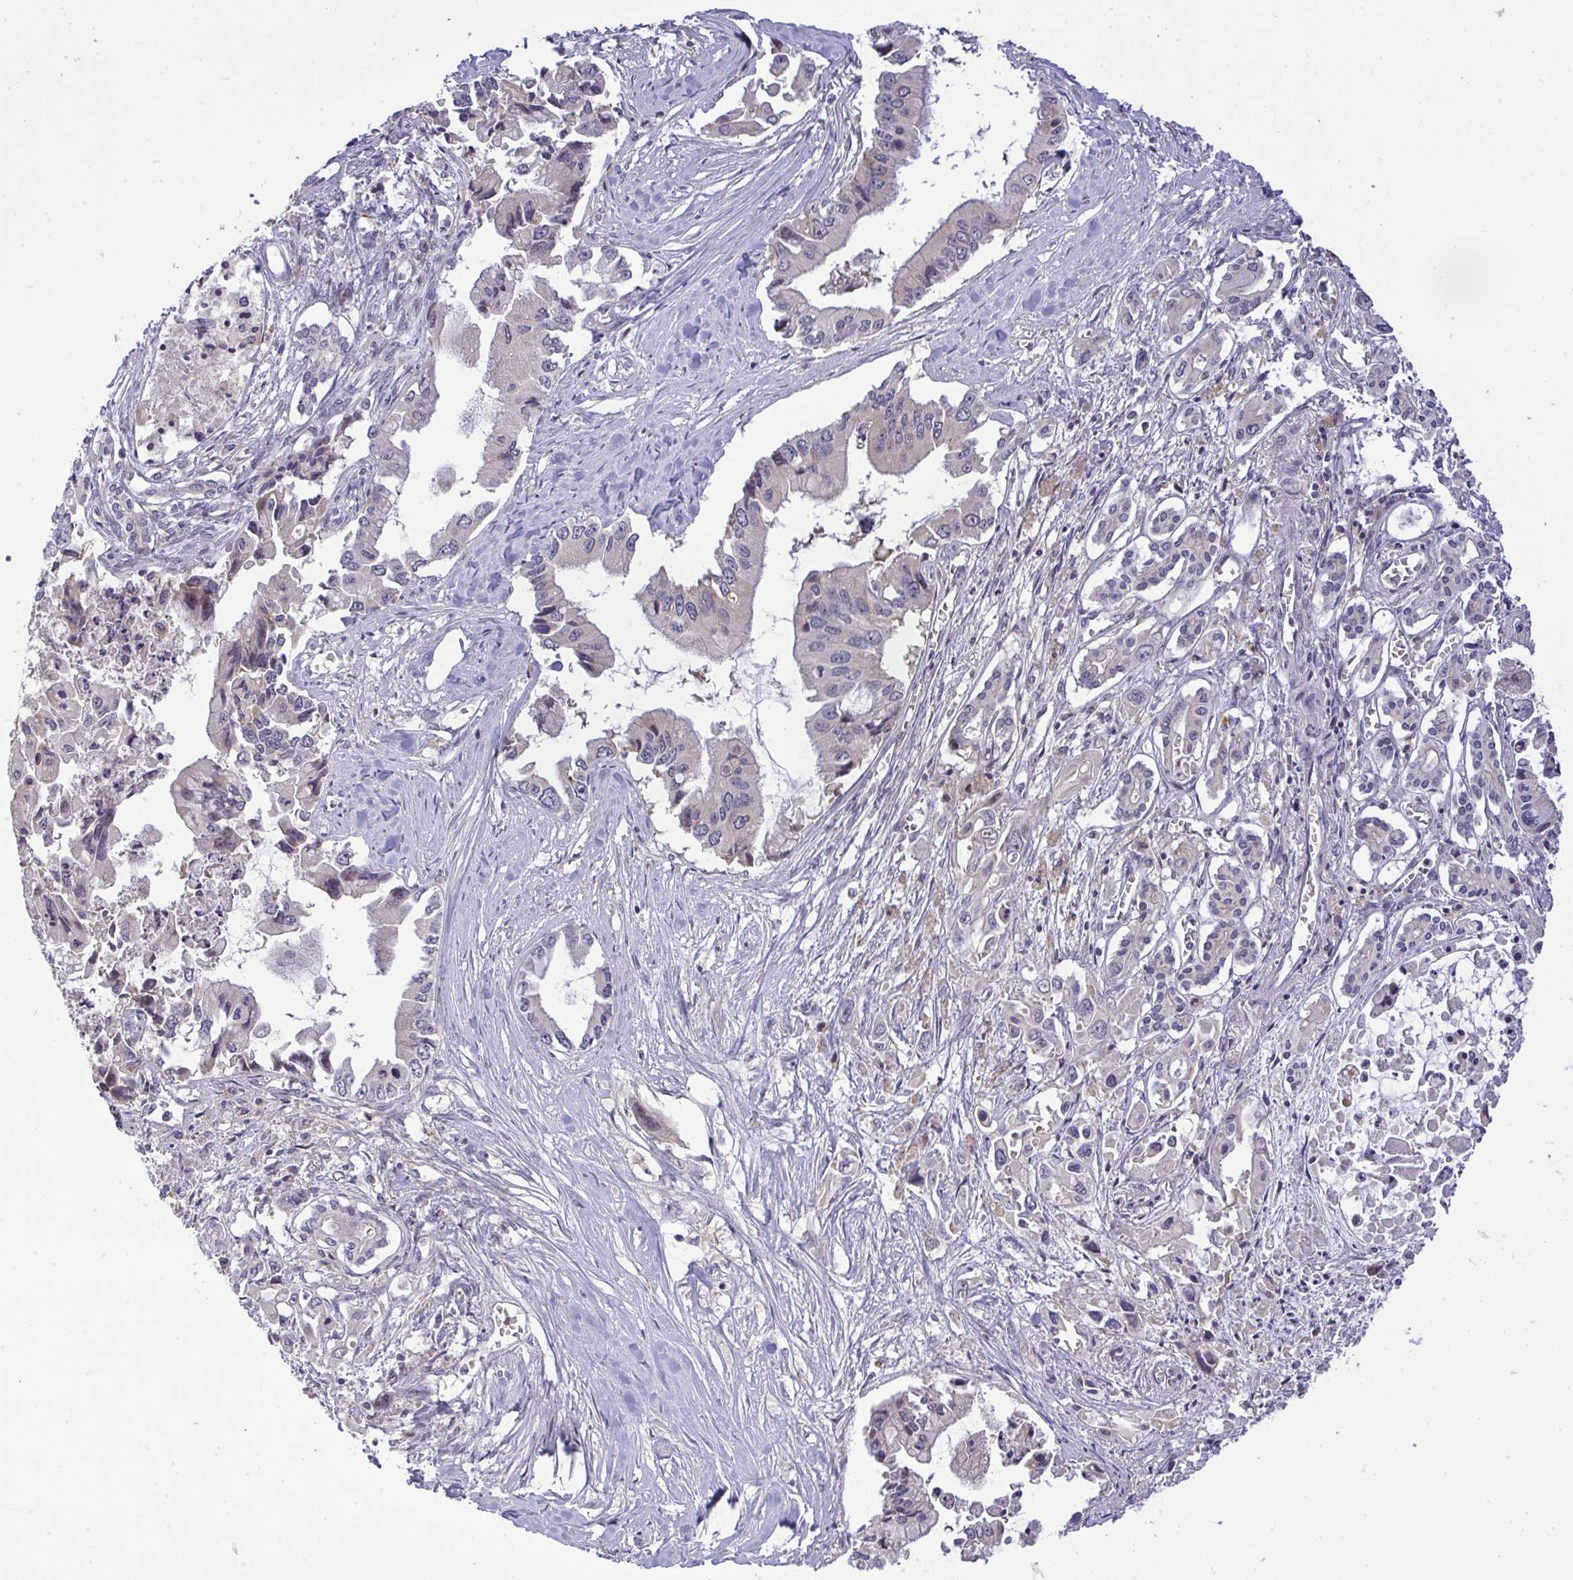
{"staining": {"intensity": "negative", "quantity": "none", "location": "none"}, "tissue": "pancreatic cancer", "cell_type": "Tumor cells", "image_type": "cancer", "snomed": [{"axis": "morphology", "description": "Adenocarcinoma, NOS"}, {"axis": "topography", "description": "Pancreas"}], "caption": "IHC photomicrograph of adenocarcinoma (pancreatic) stained for a protein (brown), which displays no staining in tumor cells.", "gene": "SLC9A6", "patient": {"sex": "male", "age": 84}}